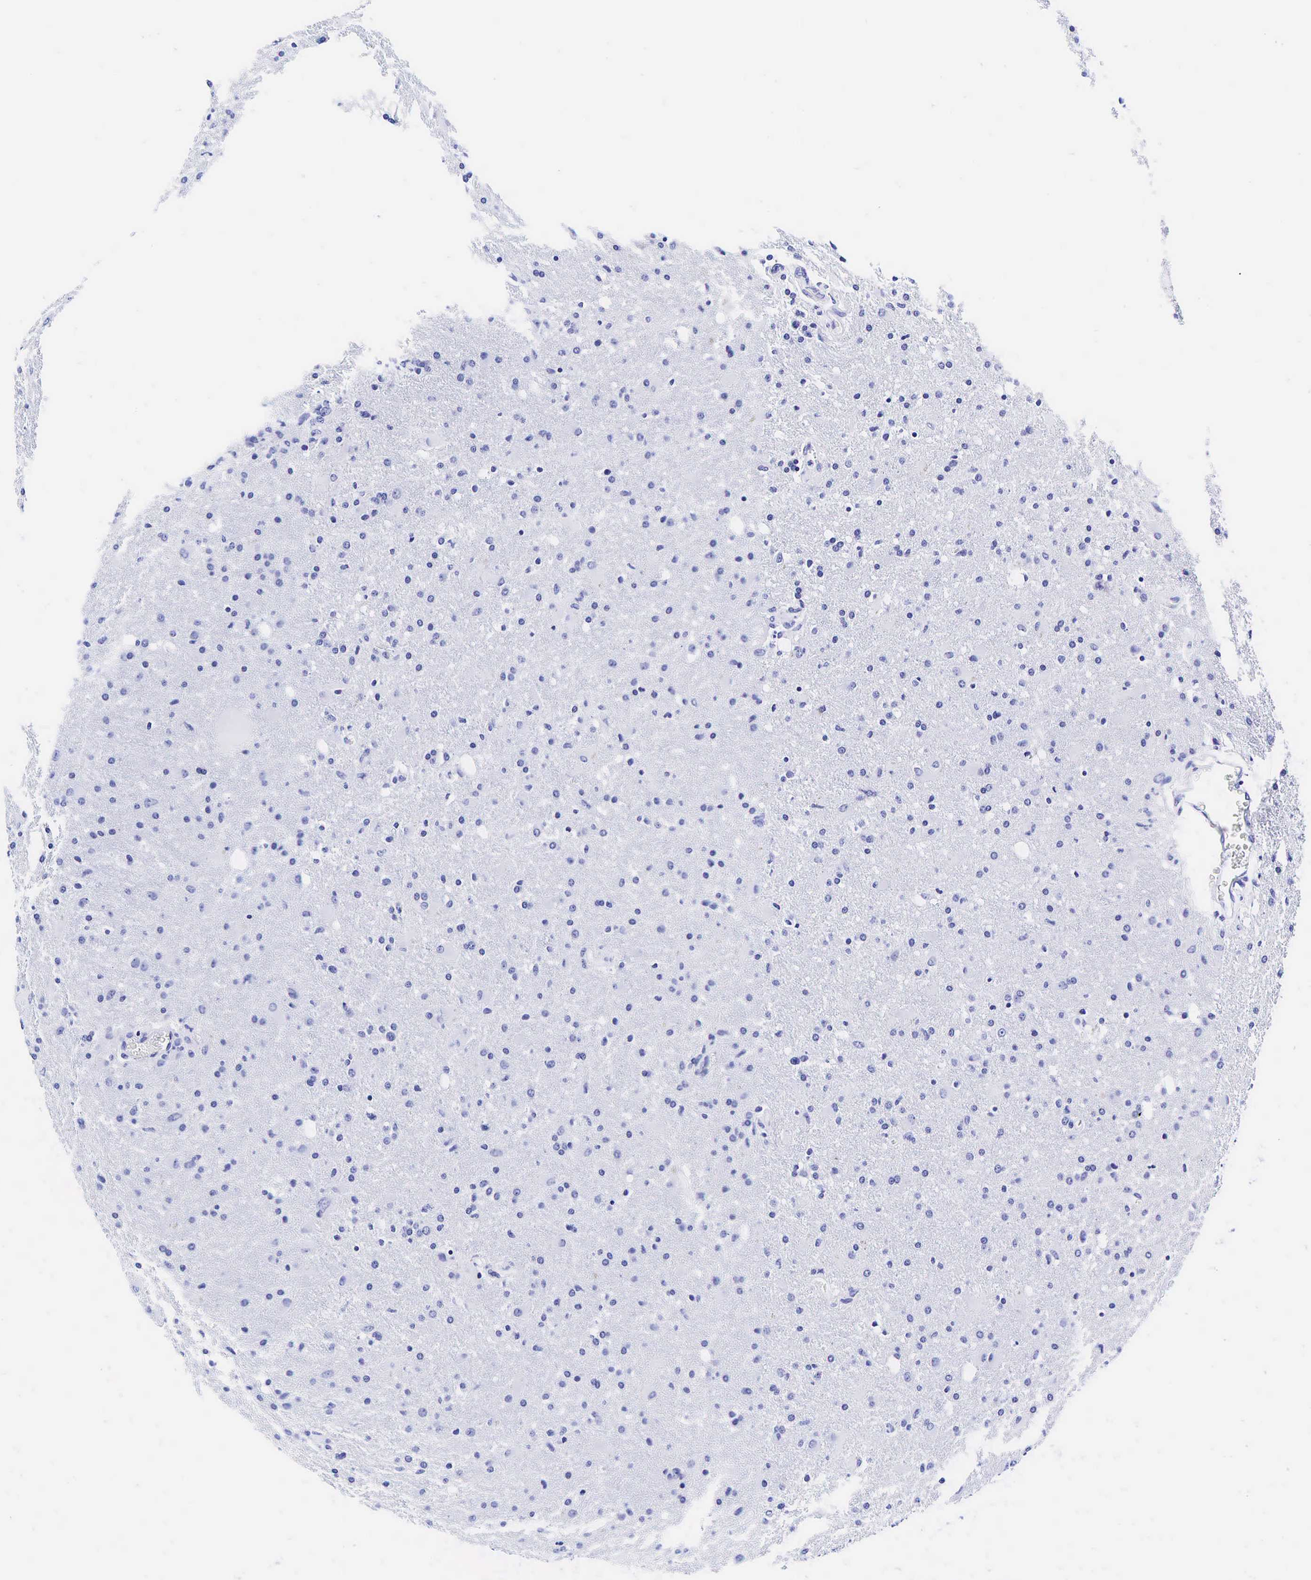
{"staining": {"intensity": "negative", "quantity": "none", "location": "none"}, "tissue": "glioma", "cell_type": "Tumor cells", "image_type": "cancer", "snomed": [{"axis": "morphology", "description": "Glioma, malignant, High grade"}, {"axis": "topography", "description": "Brain"}], "caption": "Immunohistochemistry image of human malignant high-grade glioma stained for a protein (brown), which demonstrates no expression in tumor cells.", "gene": "GAST", "patient": {"sex": "male", "age": 68}}